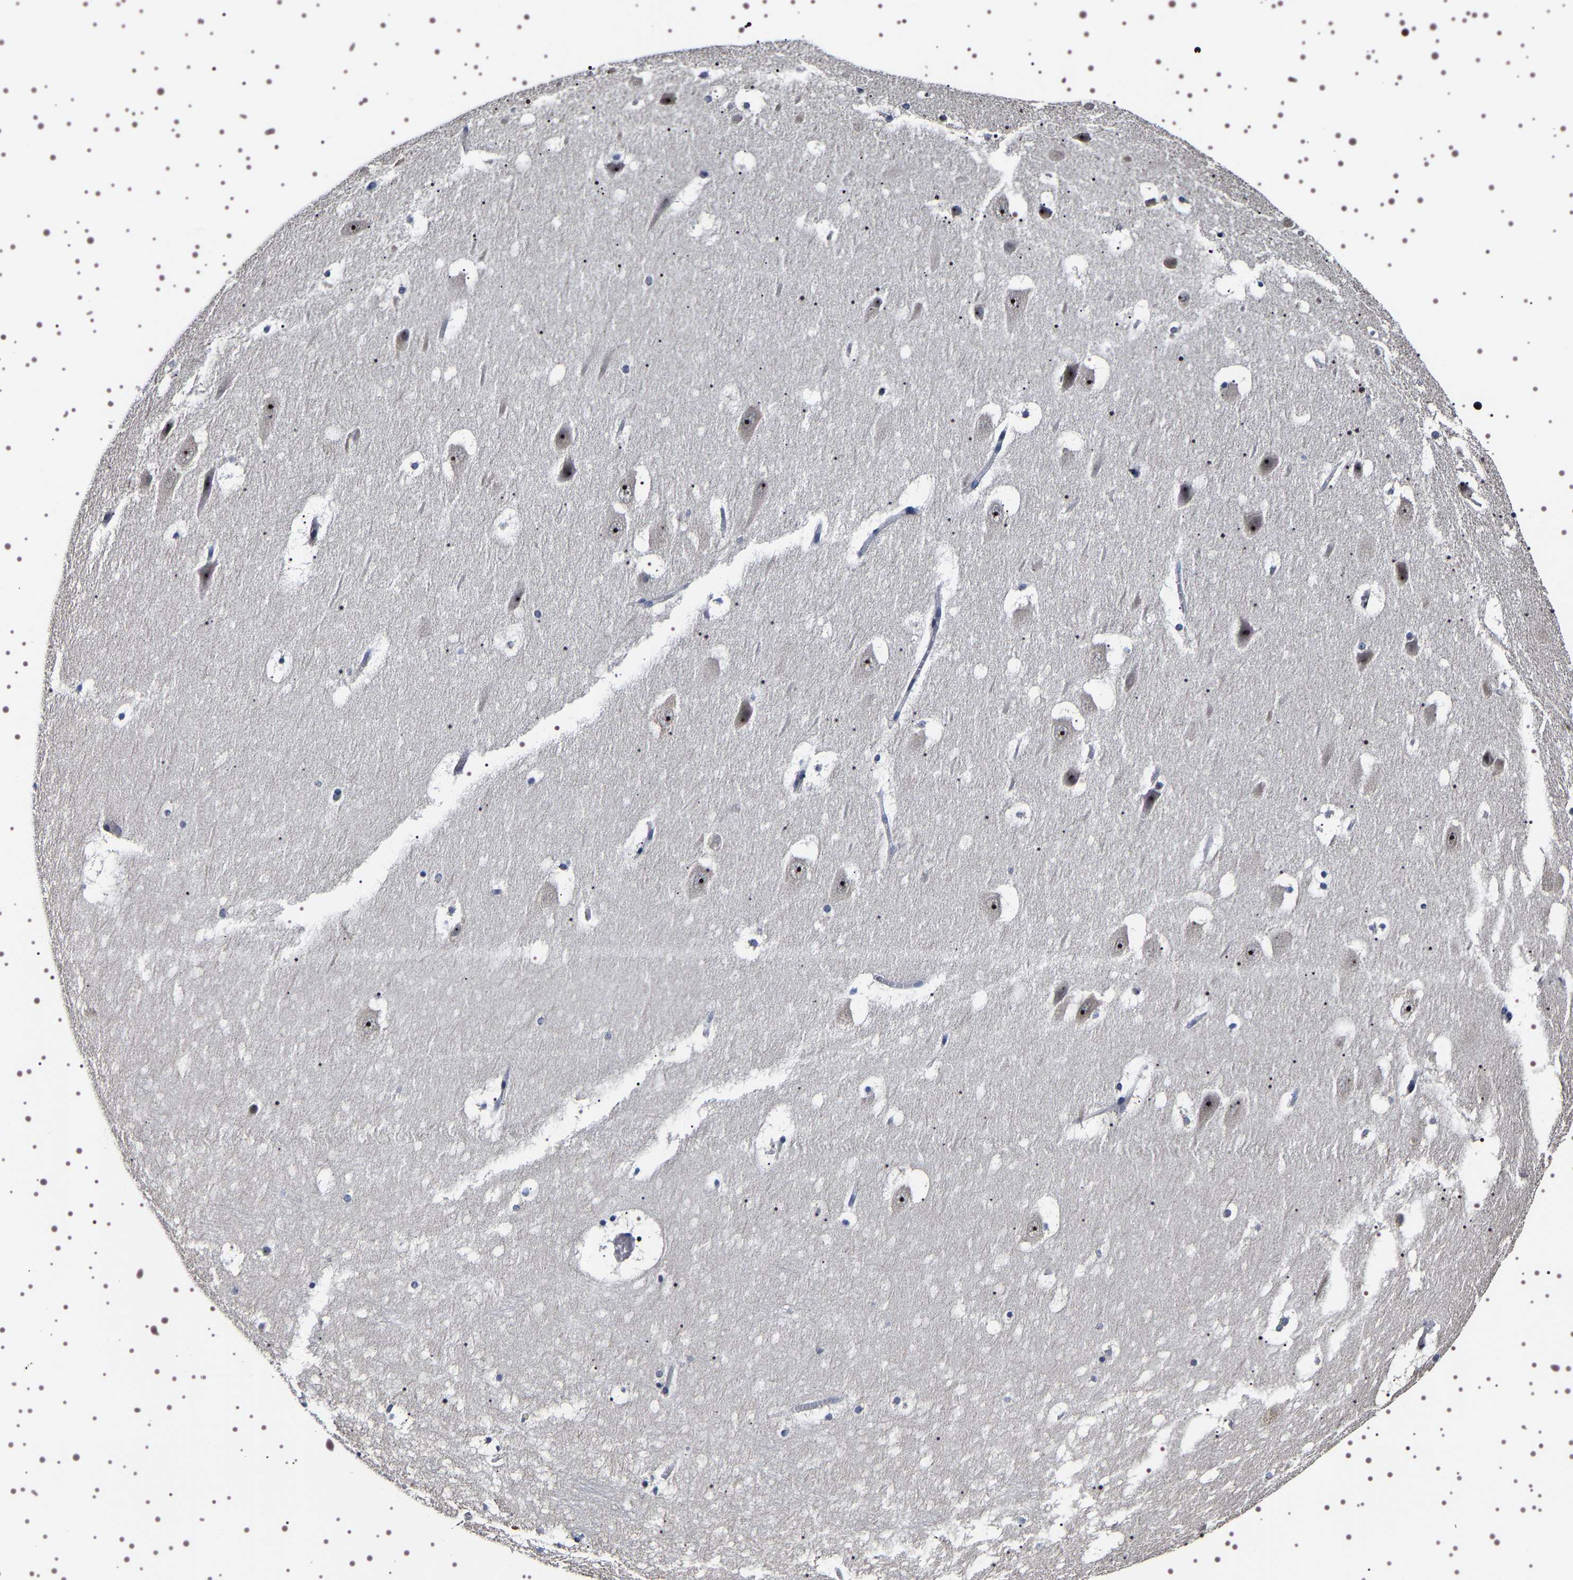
{"staining": {"intensity": "negative", "quantity": "none", "location": "none"}, "tissue": "hippocampus", "cell_type": "Glial cells", "image_type": "normal", "snomed": [{"axis": "morphology", "description": "Normal tissue, NOS"}, {"axis": "topography", "description": "Hippocampus"}], "caption": "Benign hippocampus was stained to show a protein in brown. There is no significant expression in glial cells.", "gene": "GNL3", "patient": {"sex": "male", "age": 45}}